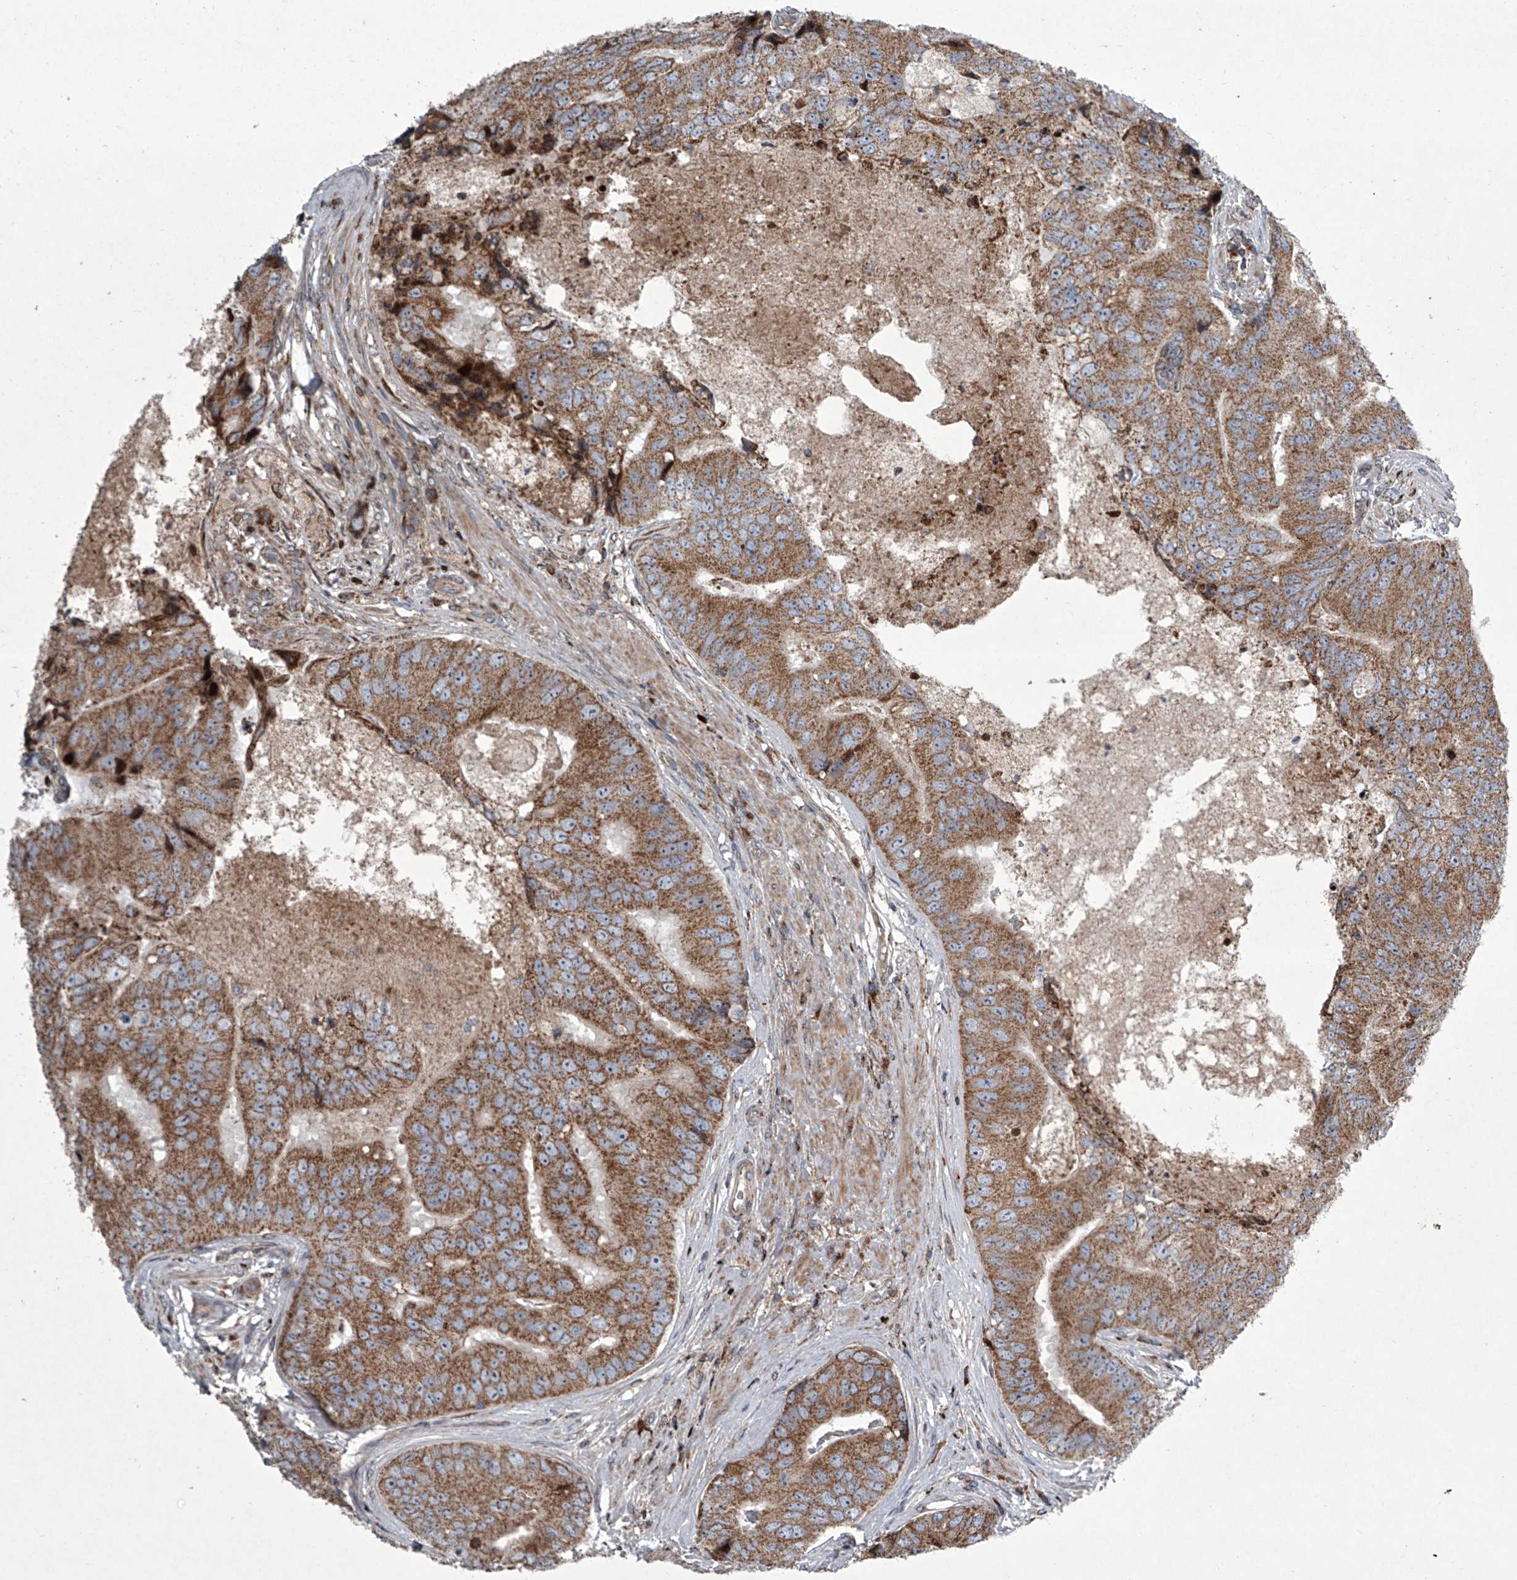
{"staining": {"intensity": "moderate", "quantity": ">75%", "location": "cytoplasmic/membranous"}, "tissue": "prostate cancer", "cell_type": "Tumor cells", "image_type": "cancer", "snomed": [{"axis": "morphology", "description": "Adenocarcinoma, High grade"}, {"axis": "topography", "description": "Prostate"}], "caption": "A brown stain highlights moderate cytoplasmic/membranous expression of a protein in prostate high-grade adenocarcinoma tumor cells.", "gene": "STRADA", "patient": {"sex": "male", "age": 70}}